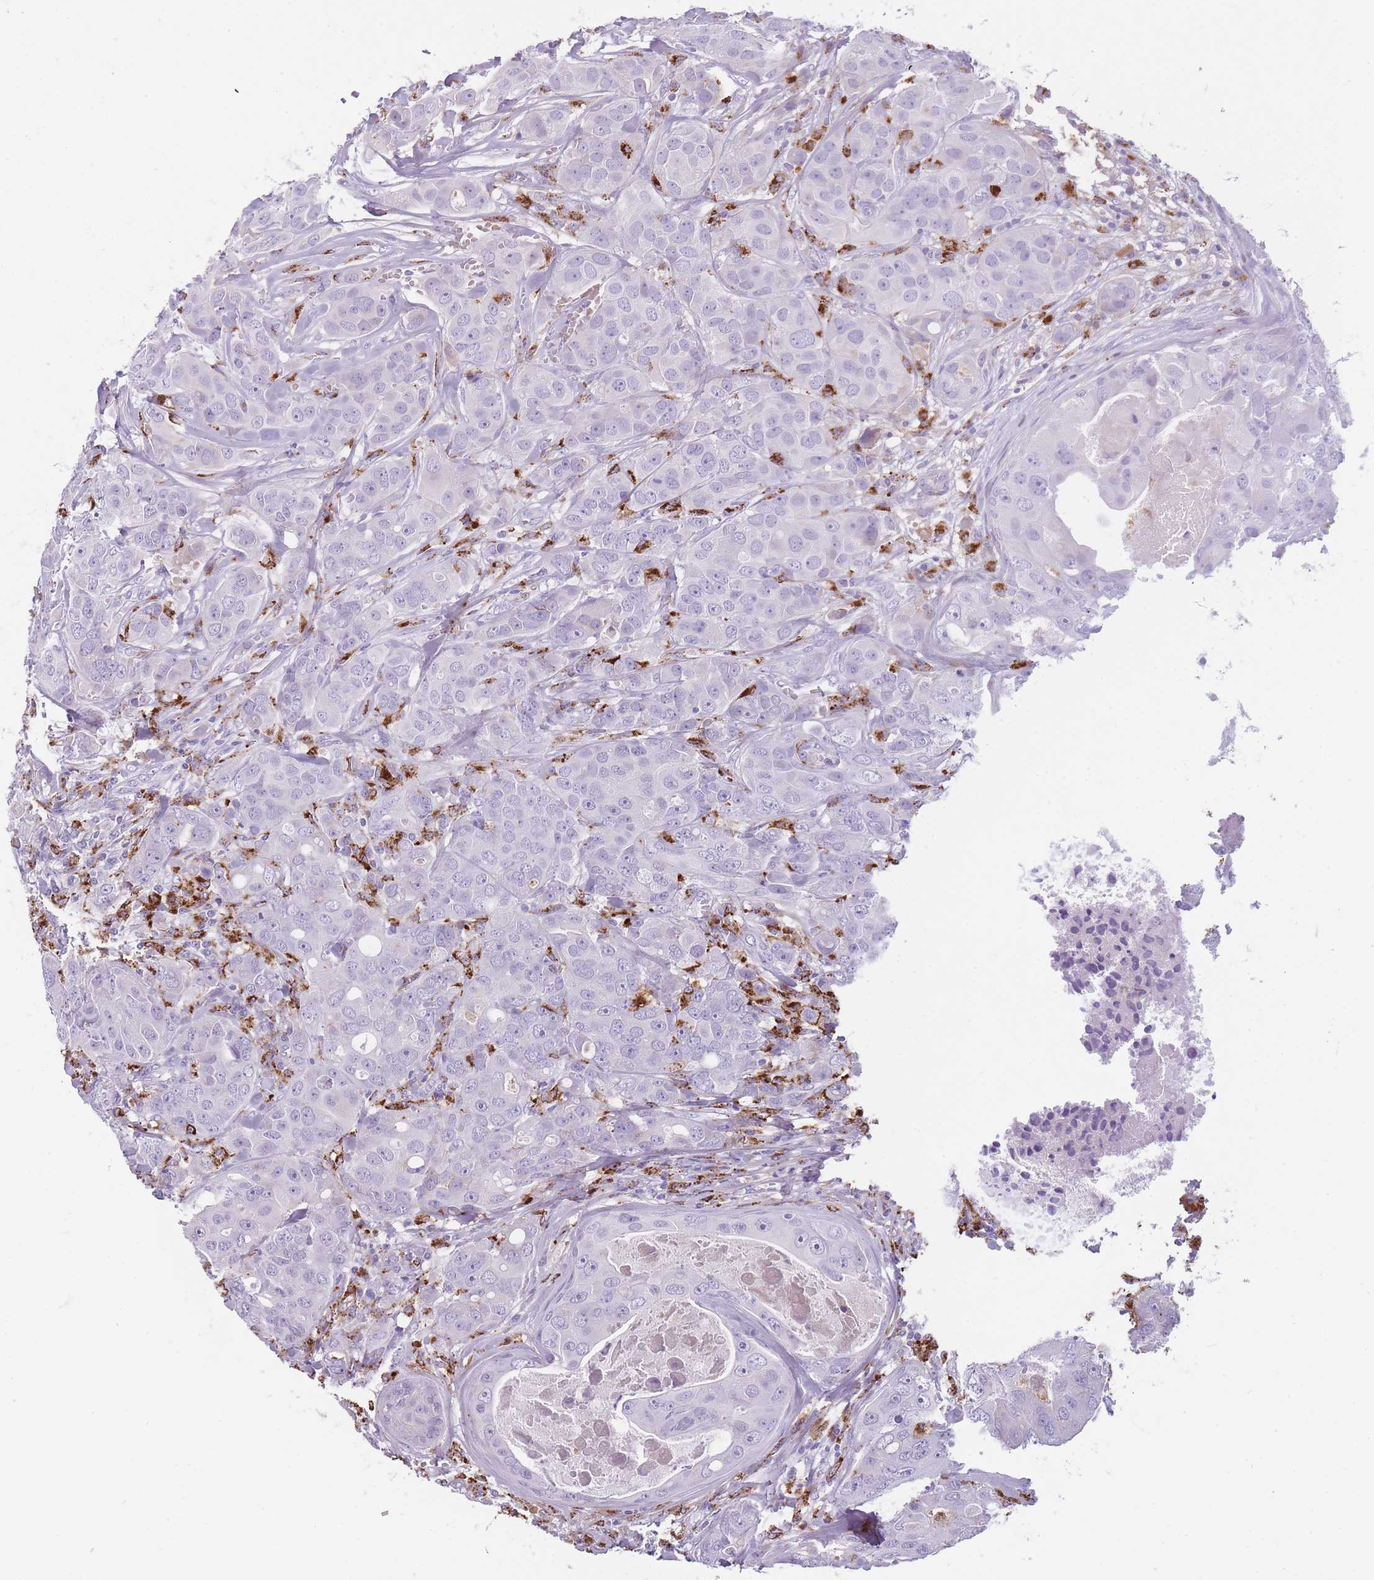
{"staining": {"intensity": "negative", "quantity": "none", "location": "none"}, "tissue": "breast cancer", "cell_type": "Tumor cells", "image_type": "cancer", "snomed": [{"axis": "morphology", "description": "Duct carcinoma"}, {"axis": "topography", "description": "Breast"}], "caption": "Tumor cells show no significant protein positivity in intraductal carcinoma (breast). Brightfield microscopy of immunohistochemistry stained with DAB (brown) and hematoxylin (blue), captured at high magnification.", "gene": "GNAT1", "patient": {"sex": "female", "age": 43}}